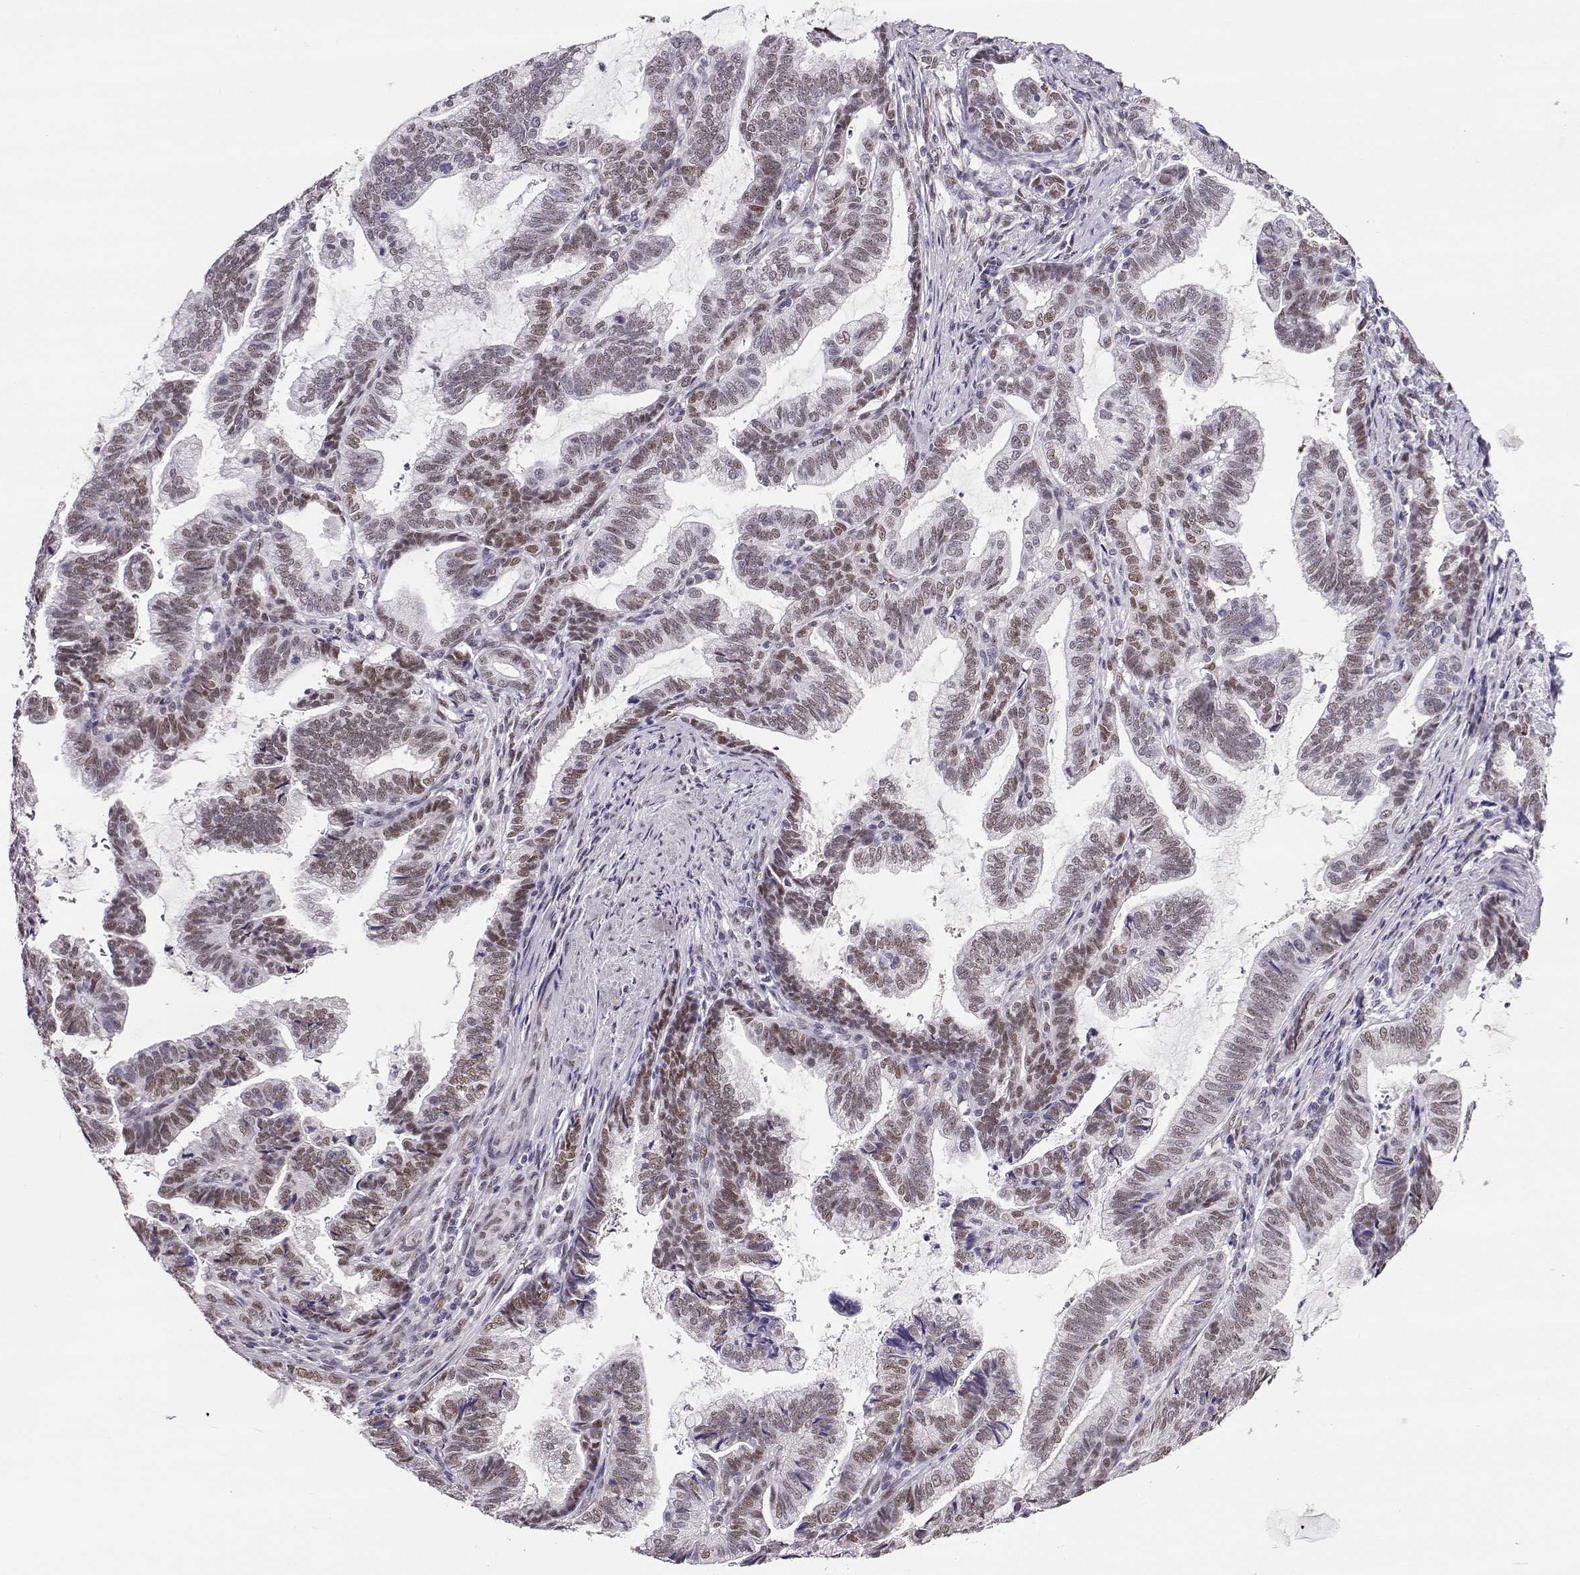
{"staining": {"intensity": "weak", "quantity": ">75%", "location": "nuclear"}, "tissue": "stomach cancer", "cell_type": "Tumor cells", "image_type": "cancer", "snomed": [{"axis": "morphology", "description": "Adenocarcinoma, NOS"}, {"axis": "topography", "description": "Stomach"}], "caption": "Adenocarcinoma (stomach) stained with a protein marker demonstrates weak staining in tumor cells.", "gene": "POLI", "patient": {"sex": "male", "age": 83}}